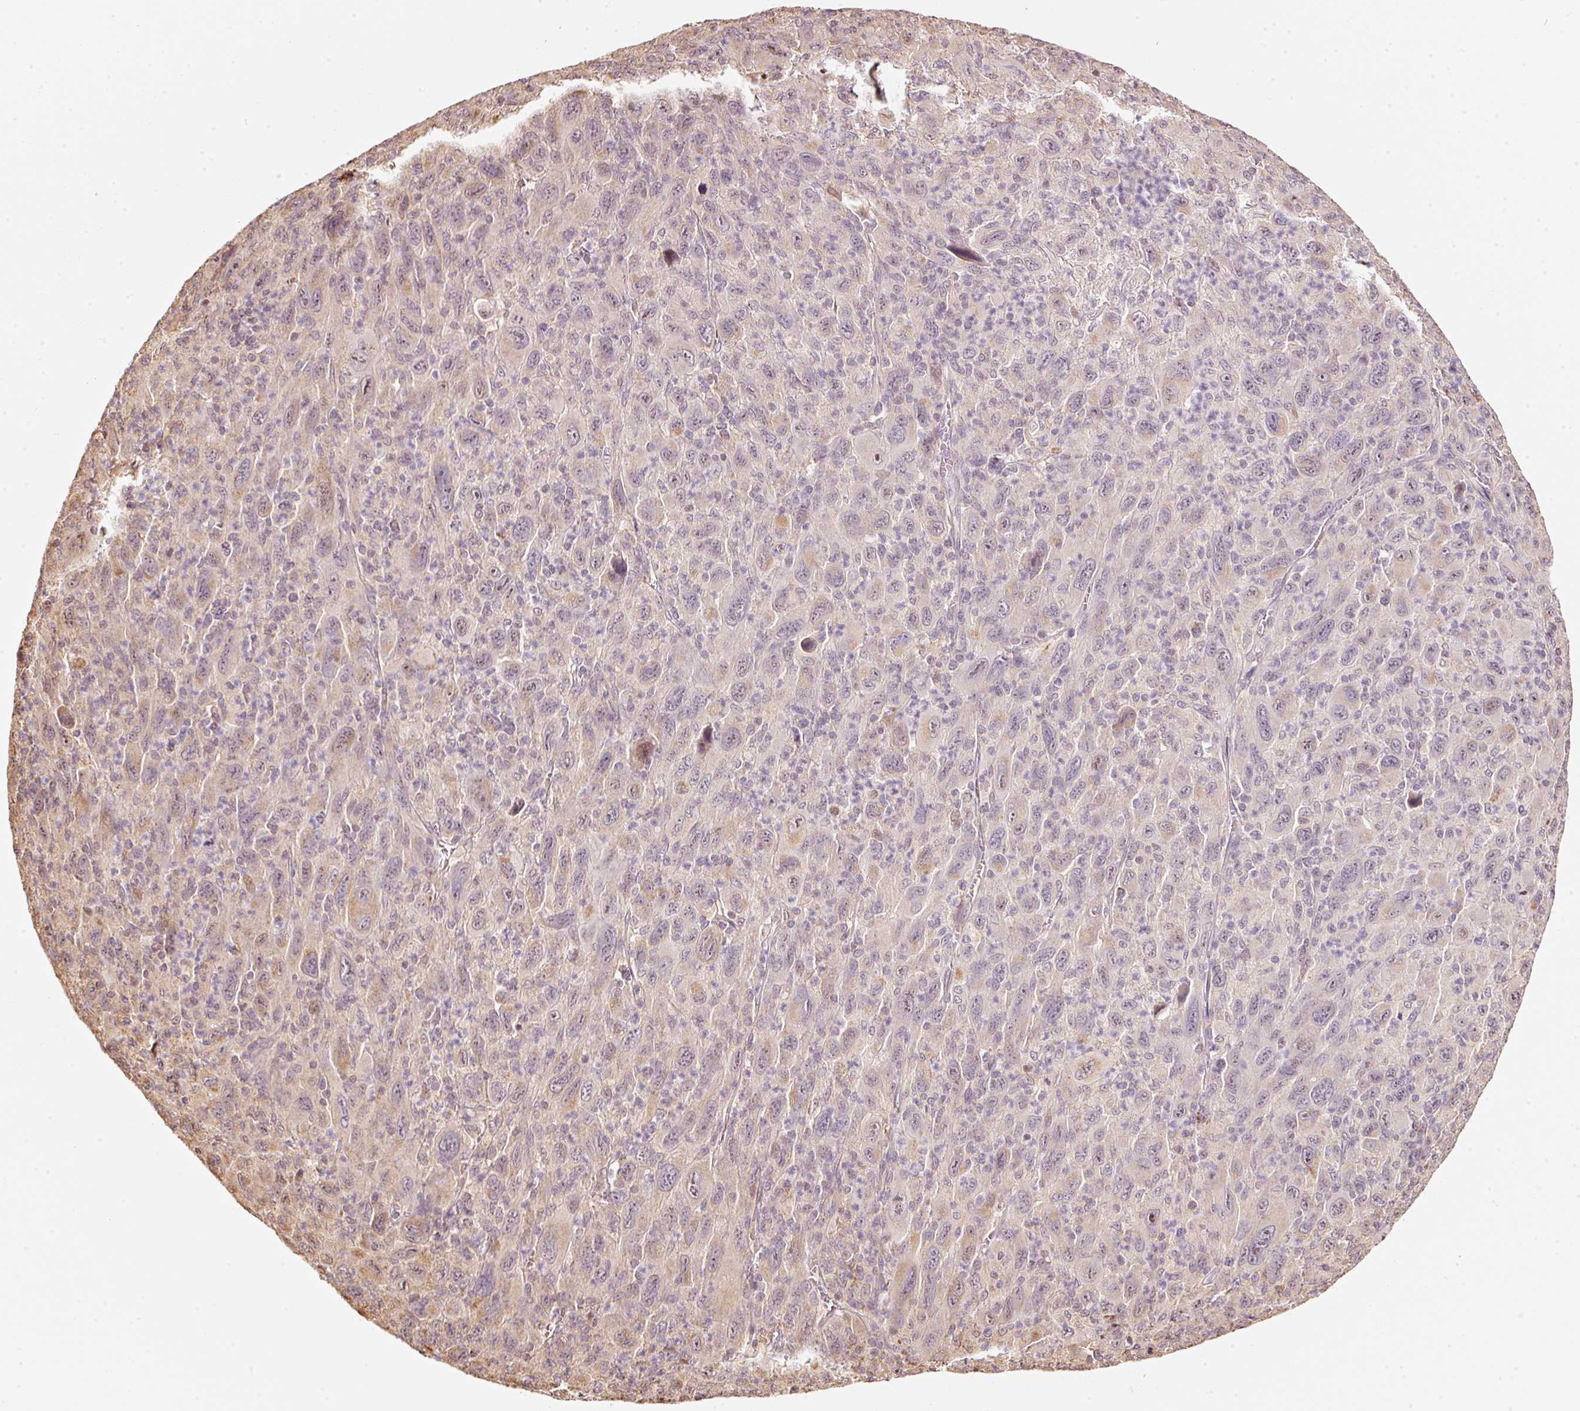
{"staining": {"intensity": "weak", "quantity": "<25%", "location": "cytoplasmic/membranous,nuclear"}, "tissue": "melanoma", "cell_type": "Tumor cells", "image_type": "cancer", "snomed": [{"axis": "morphology", "description": "Malignant melanoma, Metastatic site"}, {"axis": "topography", "description": "Skin"}], "caption": "Photomicrograph shows no significant protein expression in tumor cells of melanoma. (Brightfield microscopy of DAB (3,3'-diaminobenzidine) immunohistochemistry (IHC) at high magnification).", "gene": "RAB35", "patient": {"sex": "female", "age": 56}}